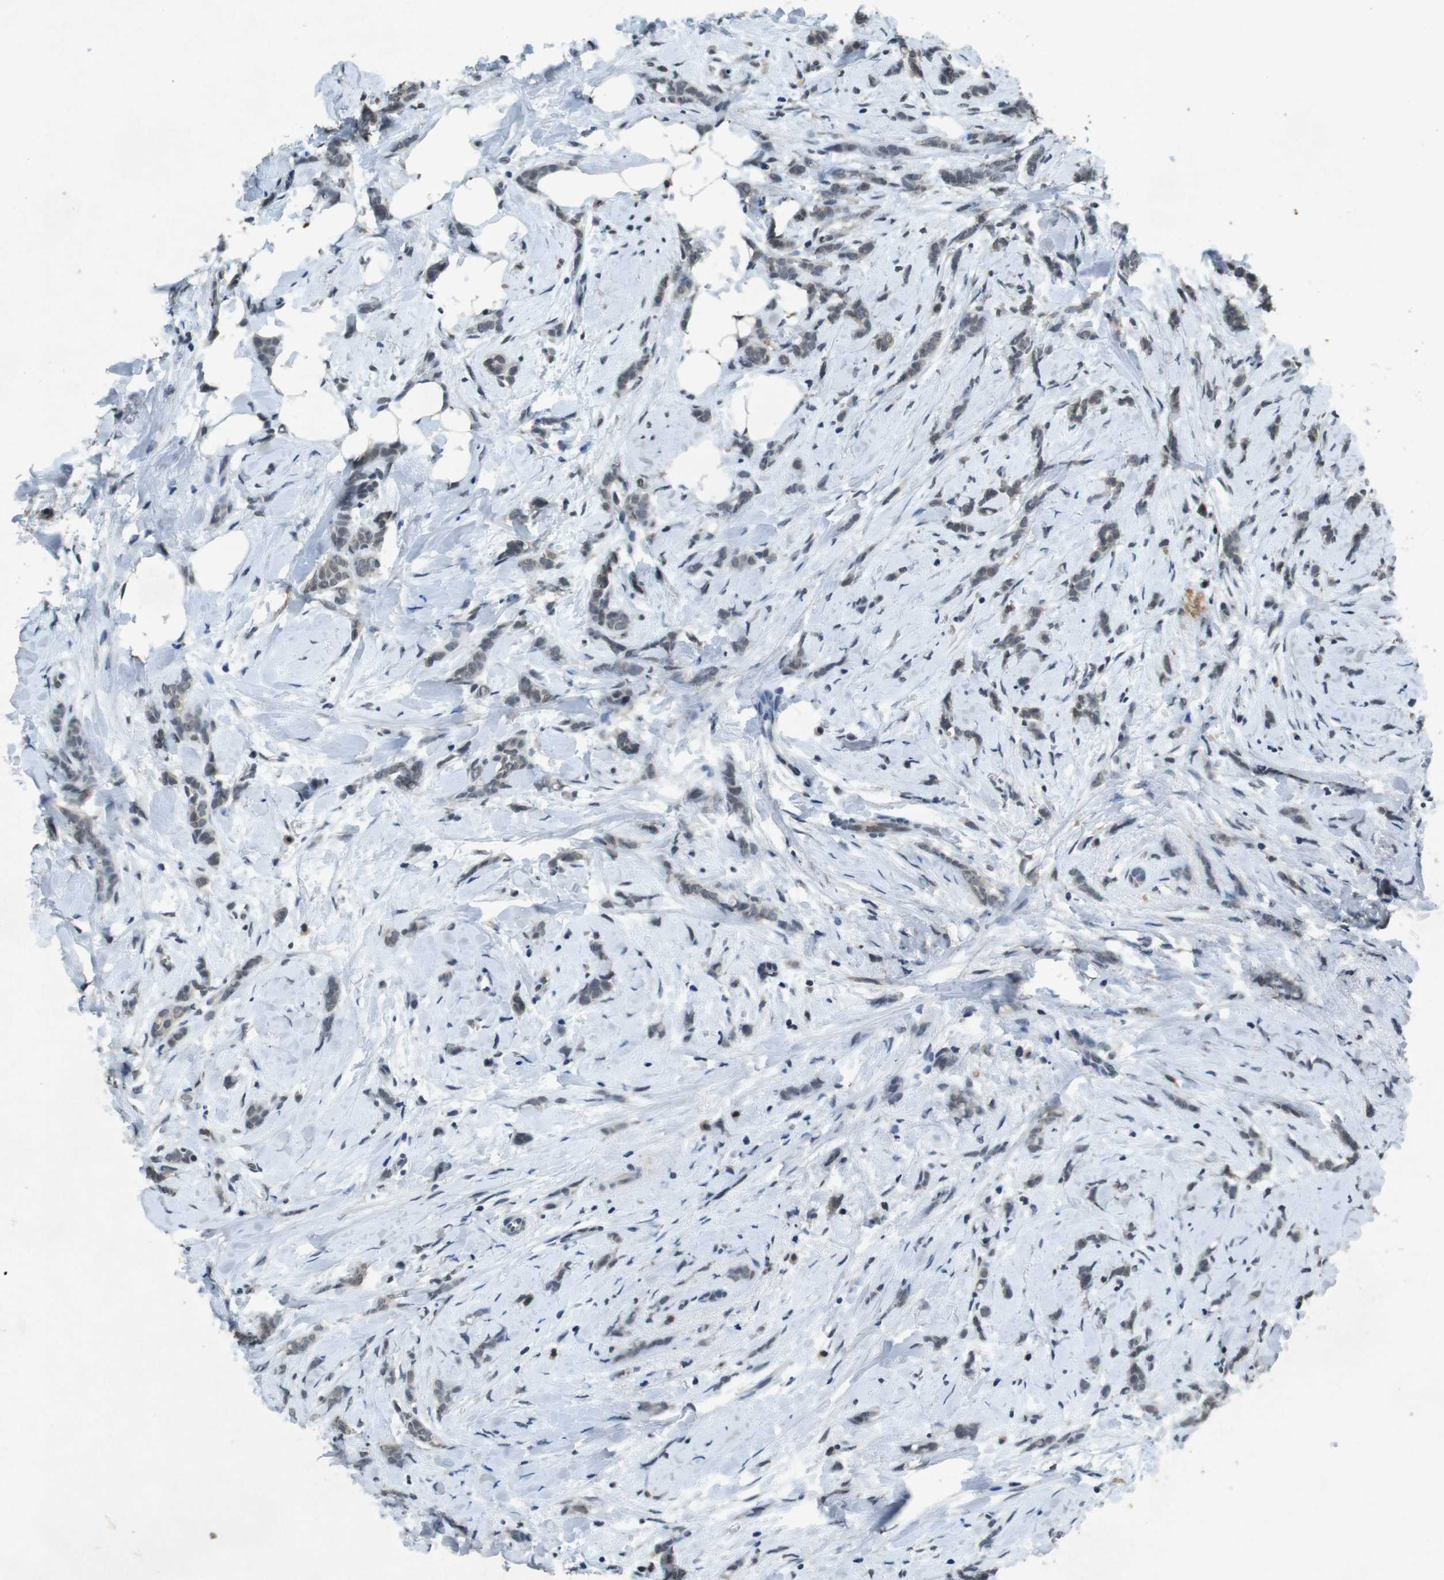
{"staining": {"intensity": "weak", "quantity": "<25%", "location": "cytoplasmic/membranous"}, "tissue": "breast cancer", "cell_type": "Tumor cells", "image_type": "cancer", "snomed": [{"axis": "morphology", "description": "Lobular carcinoma, in situ"}, {"axis": "morphology", "description": "Lobular carcinoma"}, {"axis": "topography", "description": "Breast"}], "caption": "This is an immunohistochemistry photomicrograph of human breast cancer (lobular carcinoma). There is no positivity in tumor cells.", "gene": "USP7", "patient": {"sex": "female", "age": 41}}